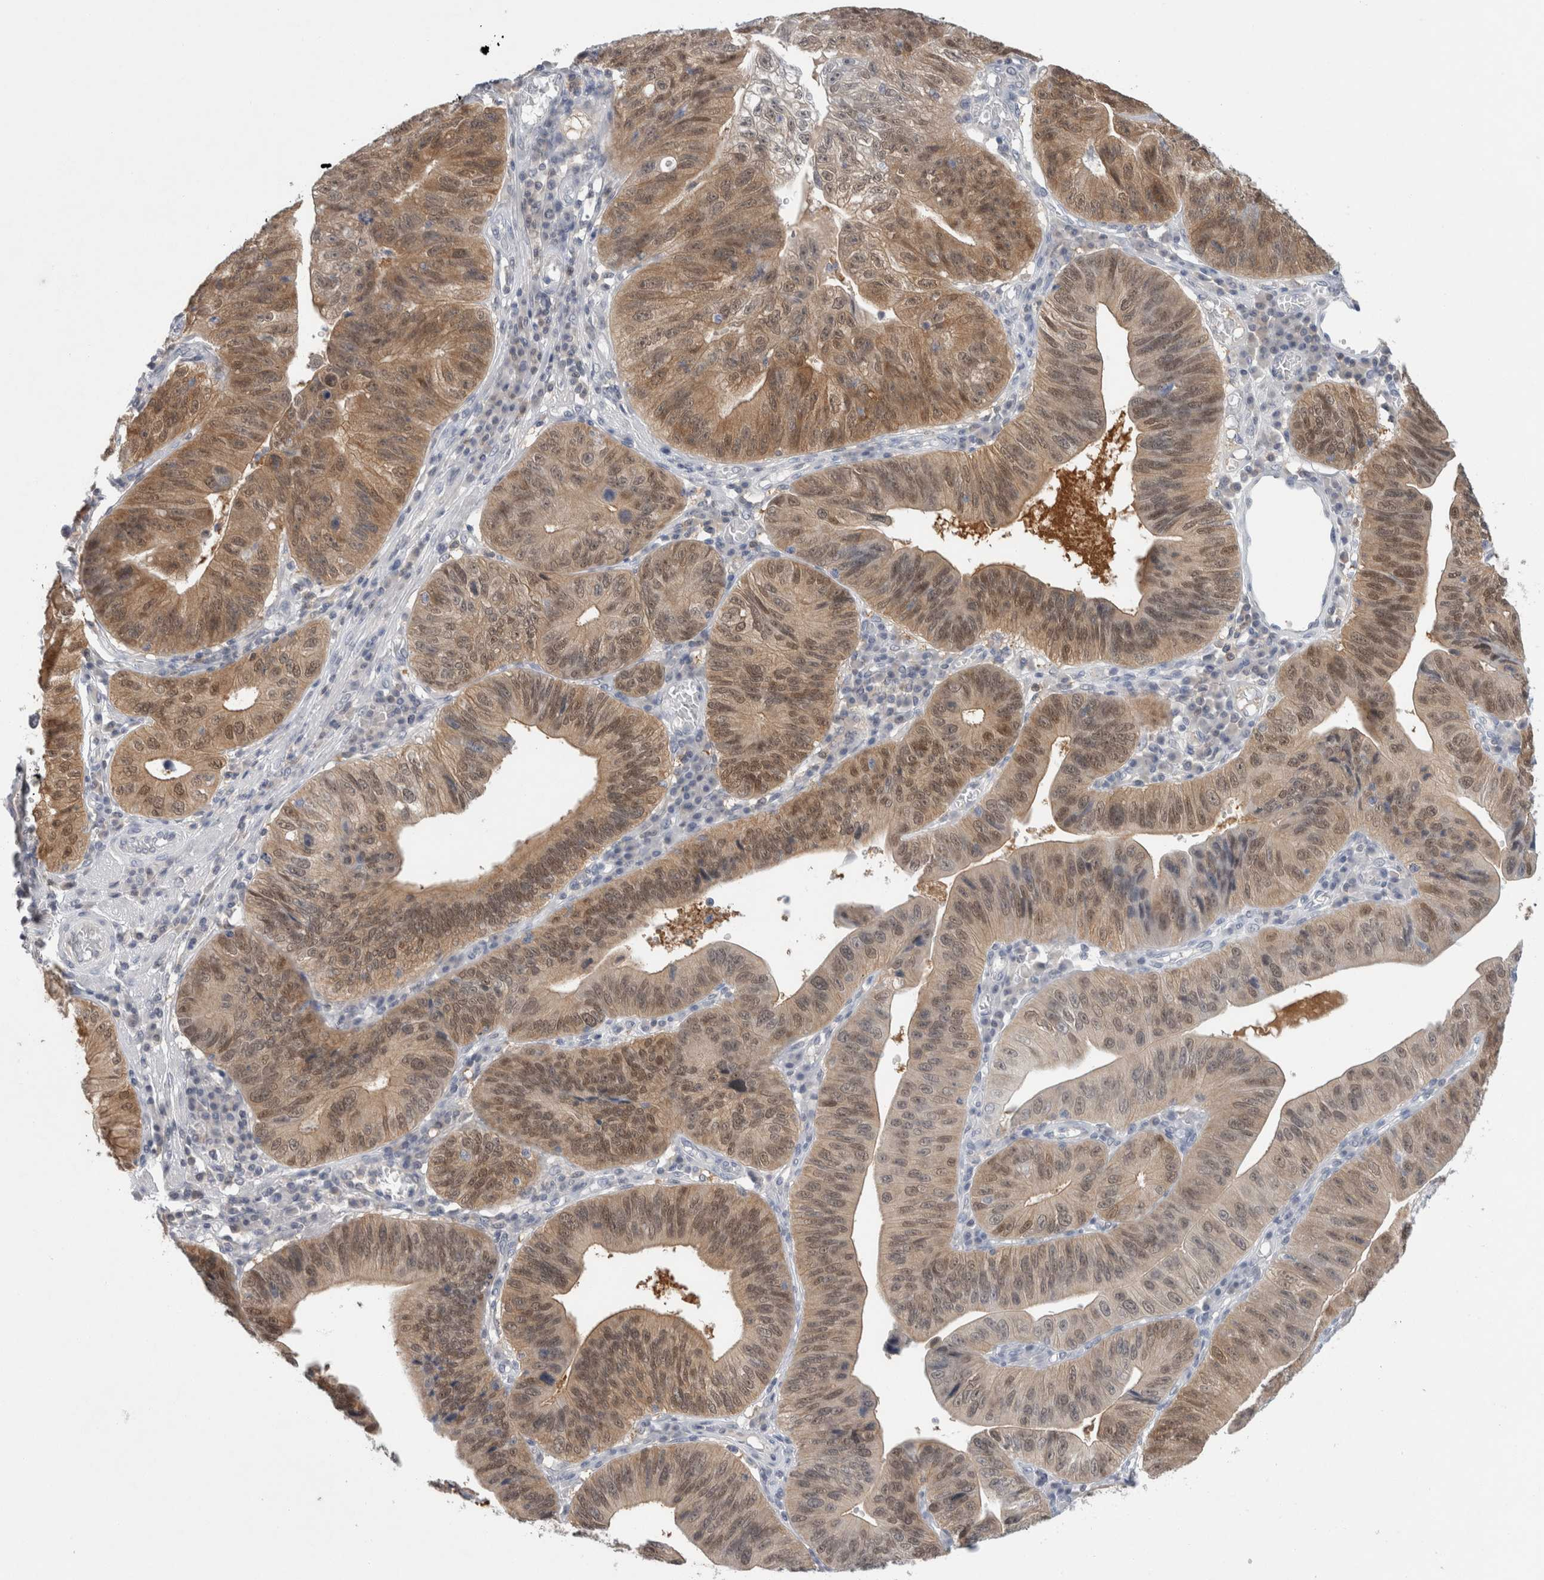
{"staining": {"intensity": "moderate", "quantity": ">75%", "location": "cytoplasmic/membranous,nuclear"}, "tissue": "stomach cancer", "cell_type": "Tumor cells", "image_type": "cancer", "snomed": [{"axis": "morphology", "description": "Adenocarcinoma, NOS"}, {"axis": "topography", "description": "Stomach"}], "caption": "High-magnification brightfield microscopy of stomach cancer (adenocarcinoma) stained with DAB (brown) and counterstained with hematoxylin (blue). tumor cells exhibit moderate cytoplasmic/membranous and nuclear positivity is seen in about>75% of cells.", "gene": "CASP6", "patient": {"sex": "male", "age": 59}}